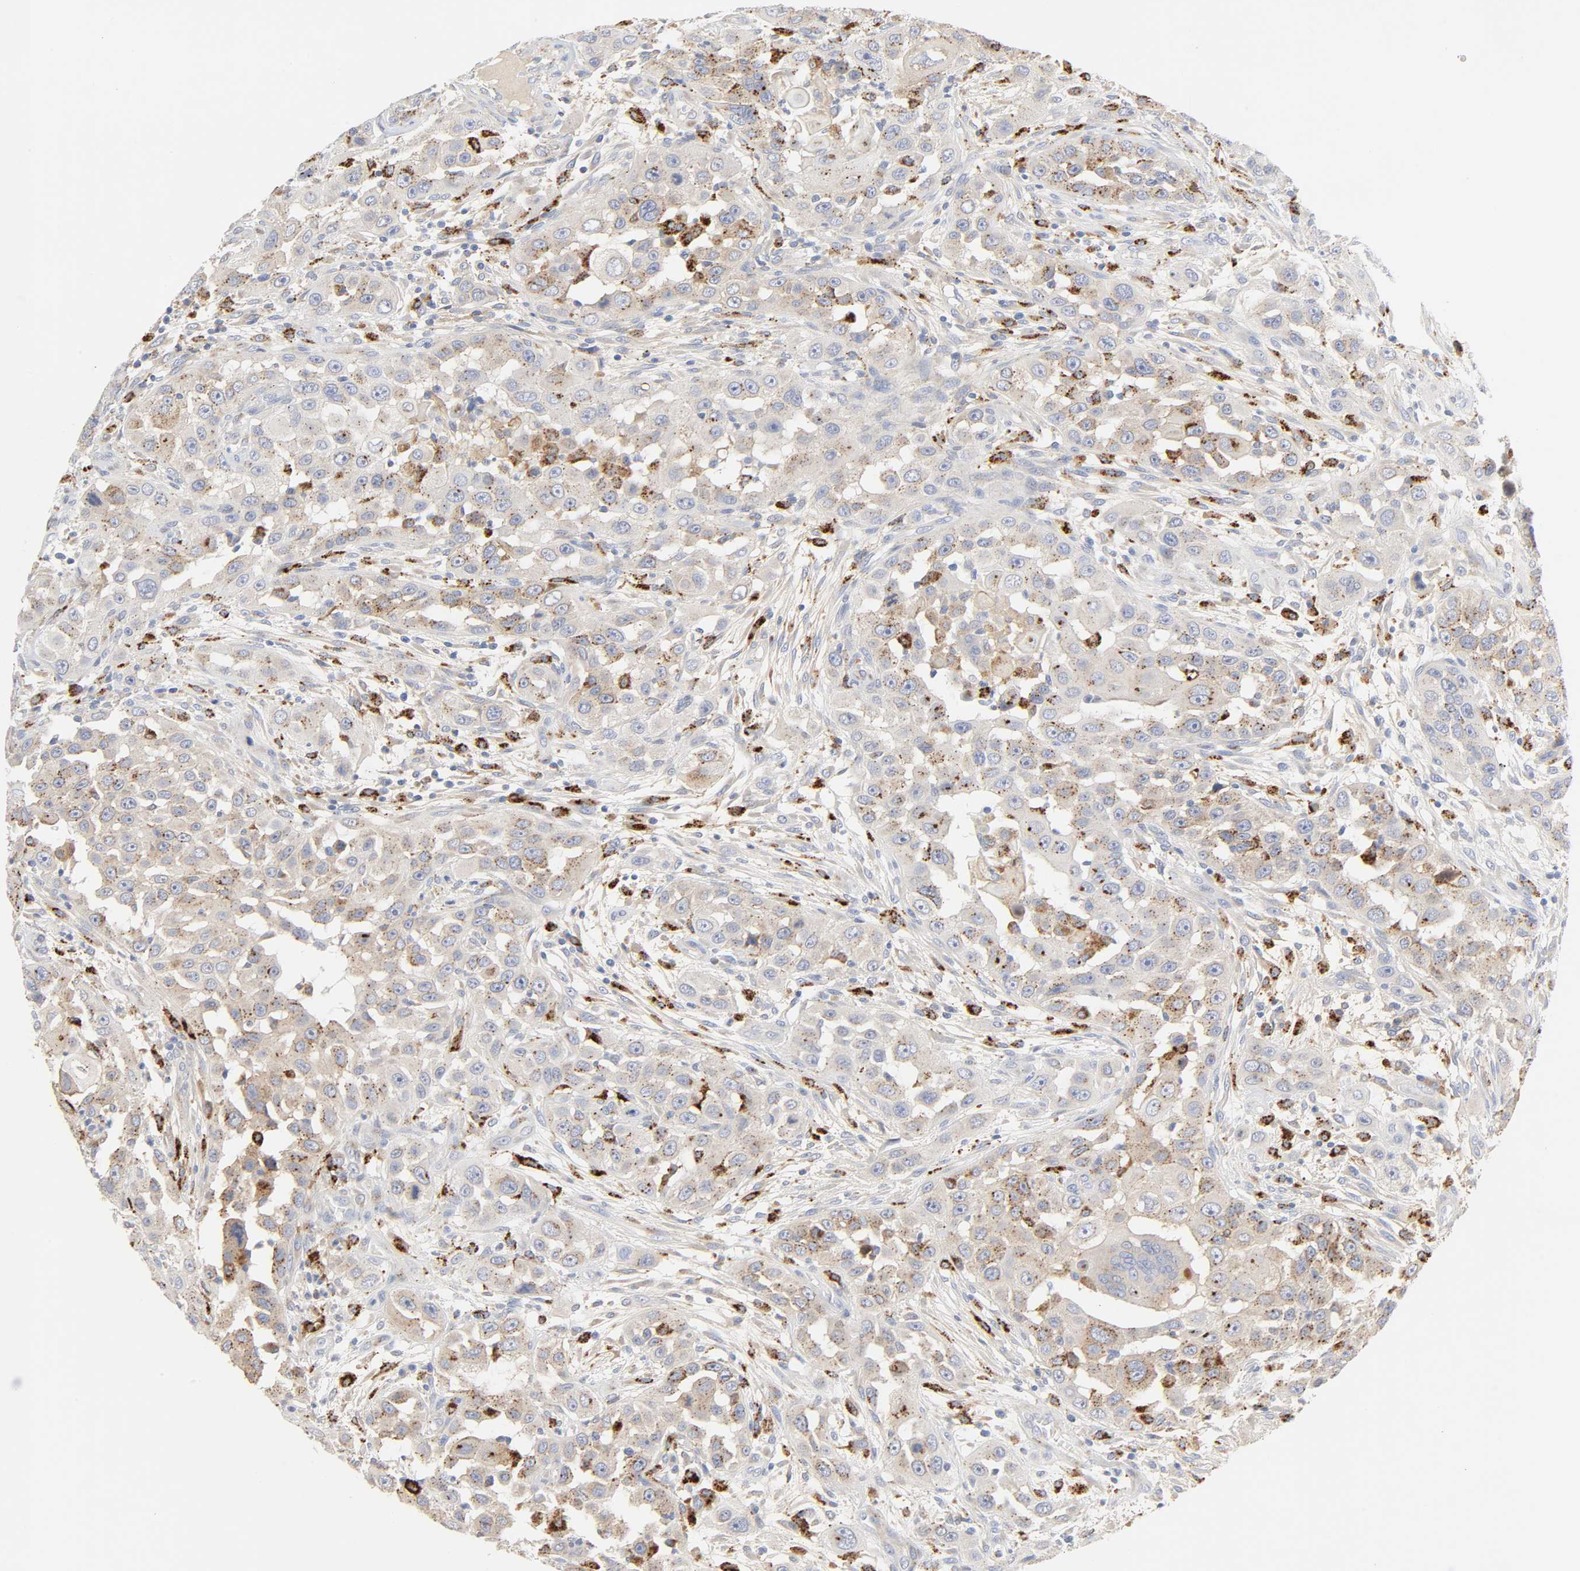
{"staining": {"intensity": "moderate", "quantity": "25%-75%", "location": "cytoplasmic/membranous"}, "tissue": "head and neck cancer", "cell_type": "Tumor cells", "image_type": "cancer", "snomed": [{"axis": "morphology", "description": "Carcinoma, NOS"}, {"axis": "topography", "description": "Head-Neck"}], "caption": "Brown immunohistochemical staining in head and neck cancer exhibits moderate cytoplasmic/membranous staining in approximately 25%-75% of tumor cells. (DAB (3,3'-diaminobenzidine) IHC, brown staining for protein, blue staining for nuclei).", "gene": "MAGEB17", "patient": {"sex": "male", "age": 87}}